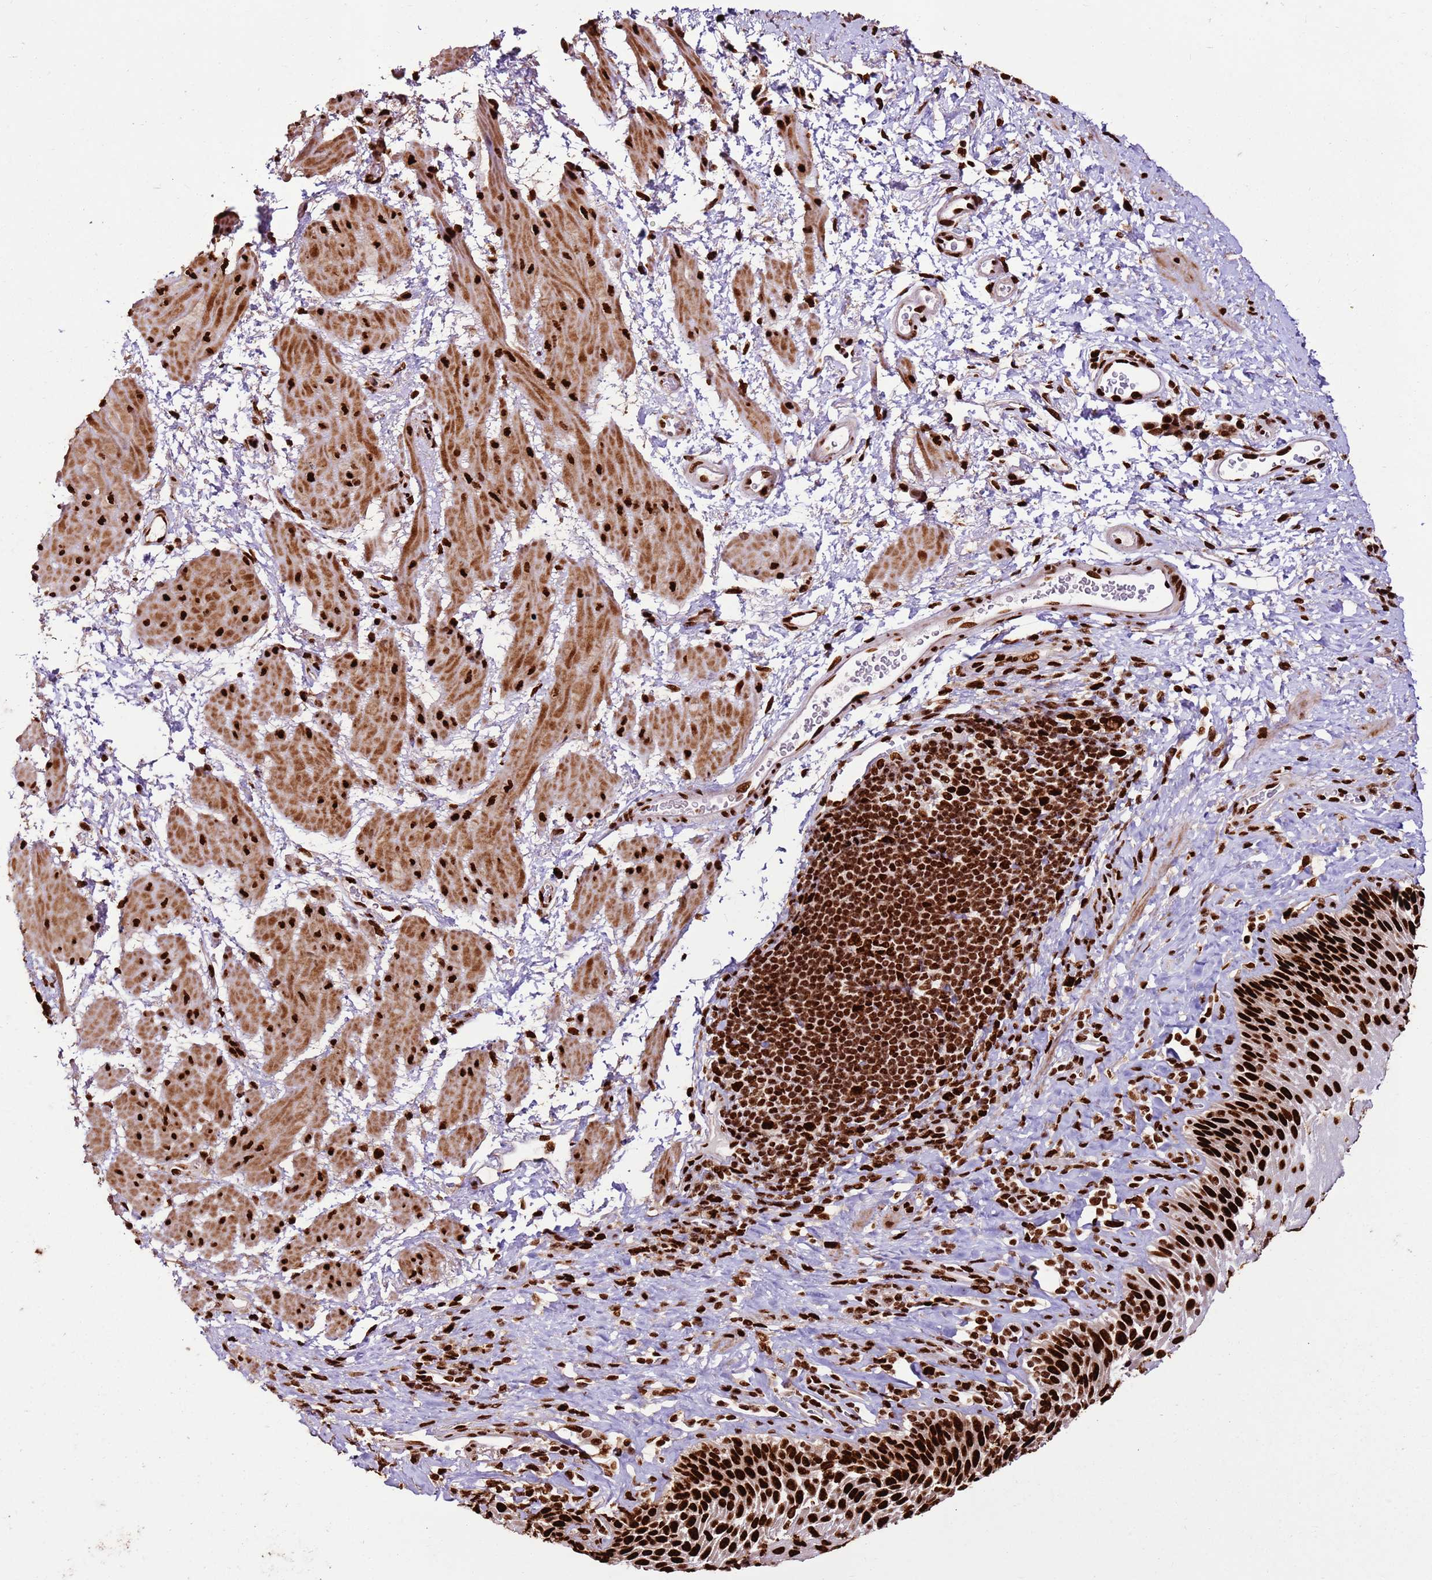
{"staining": {"intensity": "strong", "quantity": ">75%", "location": "nuclear"}, "tissue": "esophagus", "cell_type": "Squamous epithelial cells", "image_type": "normal", "snomed": [{"axis": "morphology", "description": "Normal tissue, NOS"}, {"axis": "topography", "description": "Esophagus"}], "caption": "This histopathology image exhibits IHC staining of normal esophagus, with high strong nuclear expression in about >75% of squamous epithelial cells.", "gene": "HNRNPAB", "patient": {"sex": "female", "age": 61}}